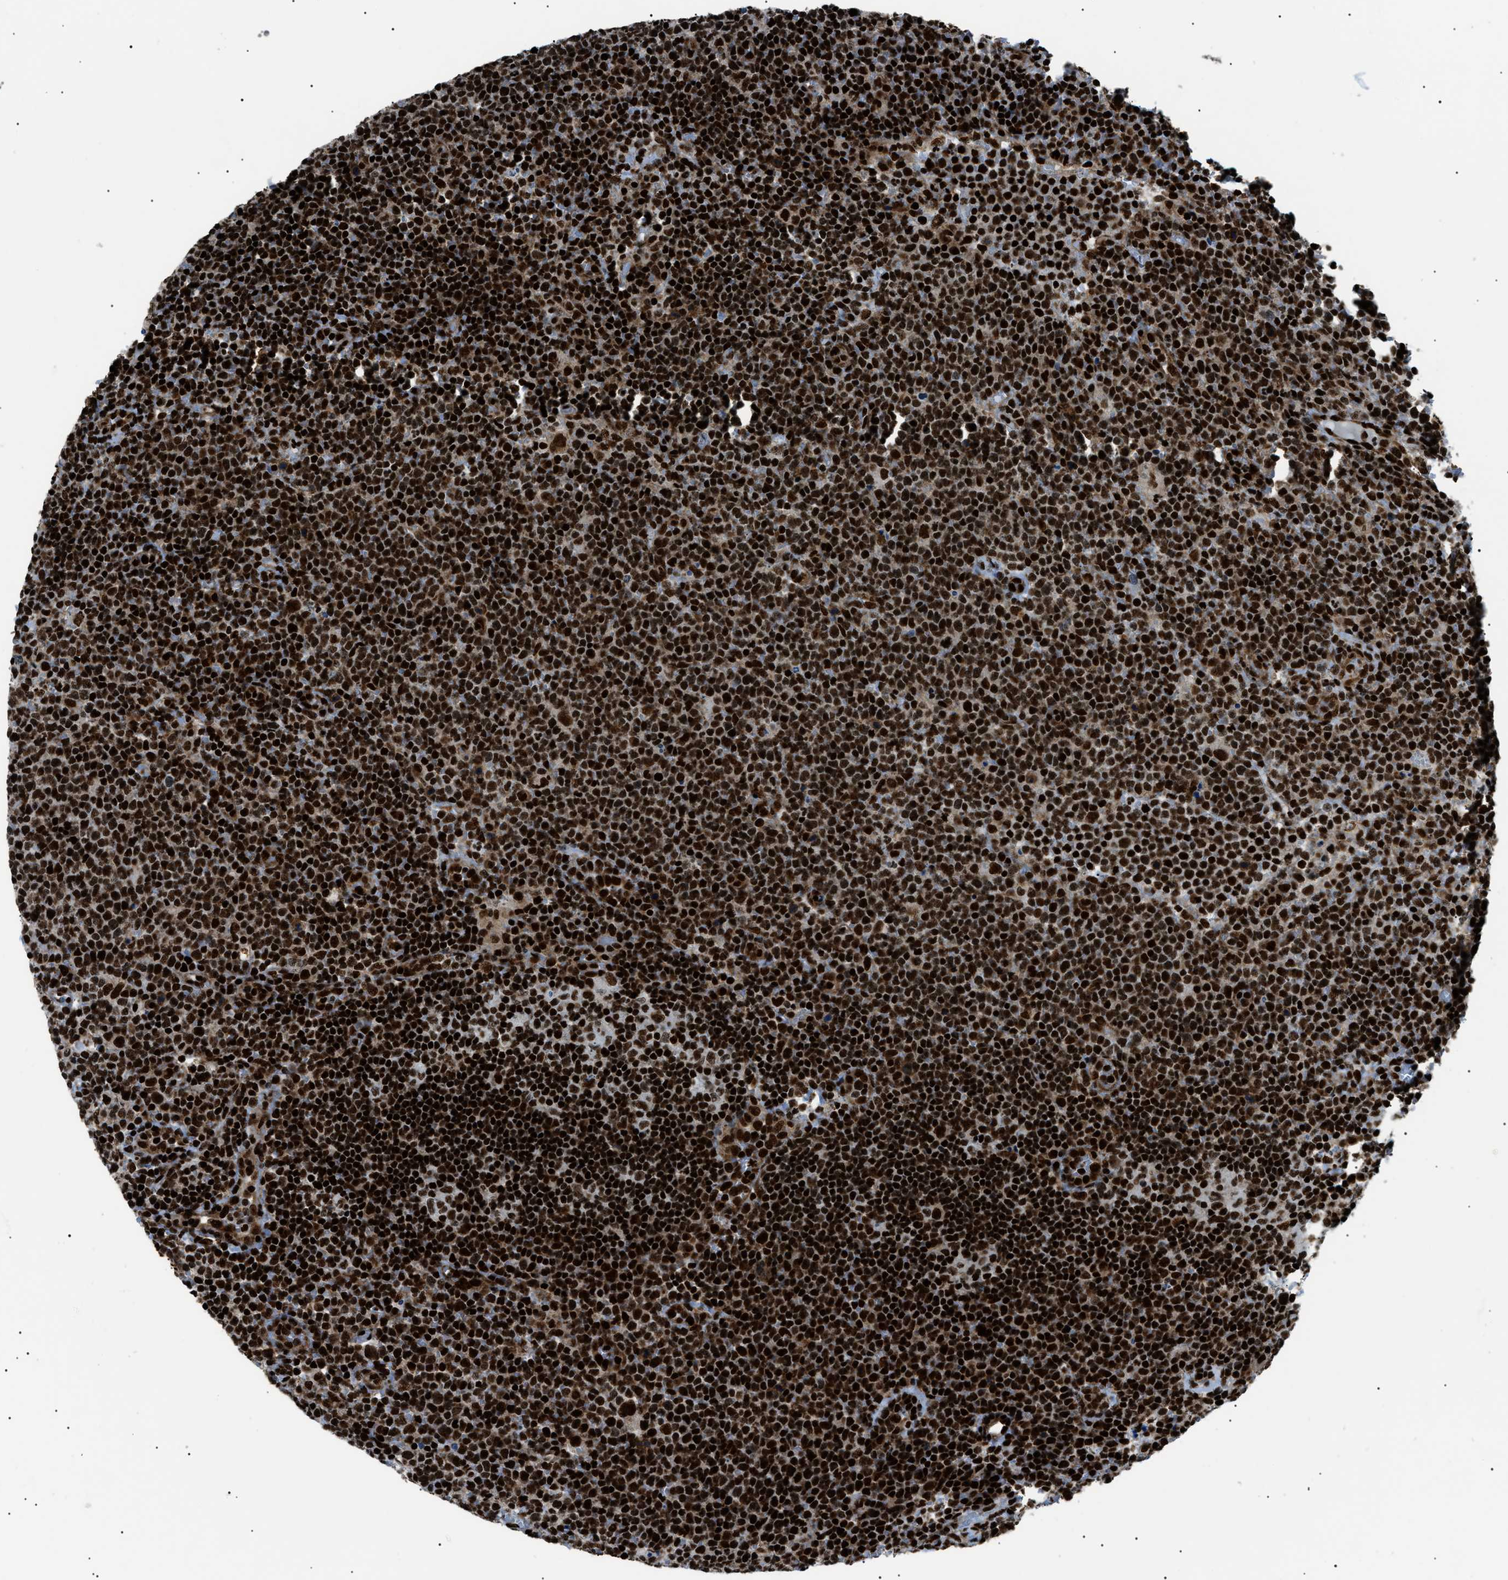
{"staining": {"intensity": "strong", "quantity": ">75%", "location": "nuclear"}, "tissue": "lymphoma", "cell_type": "Tumor cells", "image_type": "cancer", "snomed": [{"axis": "morphology", "description": "Malignant lymphoma, non-Hodgkin's type, High grade"}, {"axis": "topography", "description": "Lymph node"}], "caption": "Protein staining exhibits strong nuclear expression in approximately >75% of tumor cells in lymphoma.", "gene": "HNRNPK", "patient": {"sex": "male", "age": 61}}